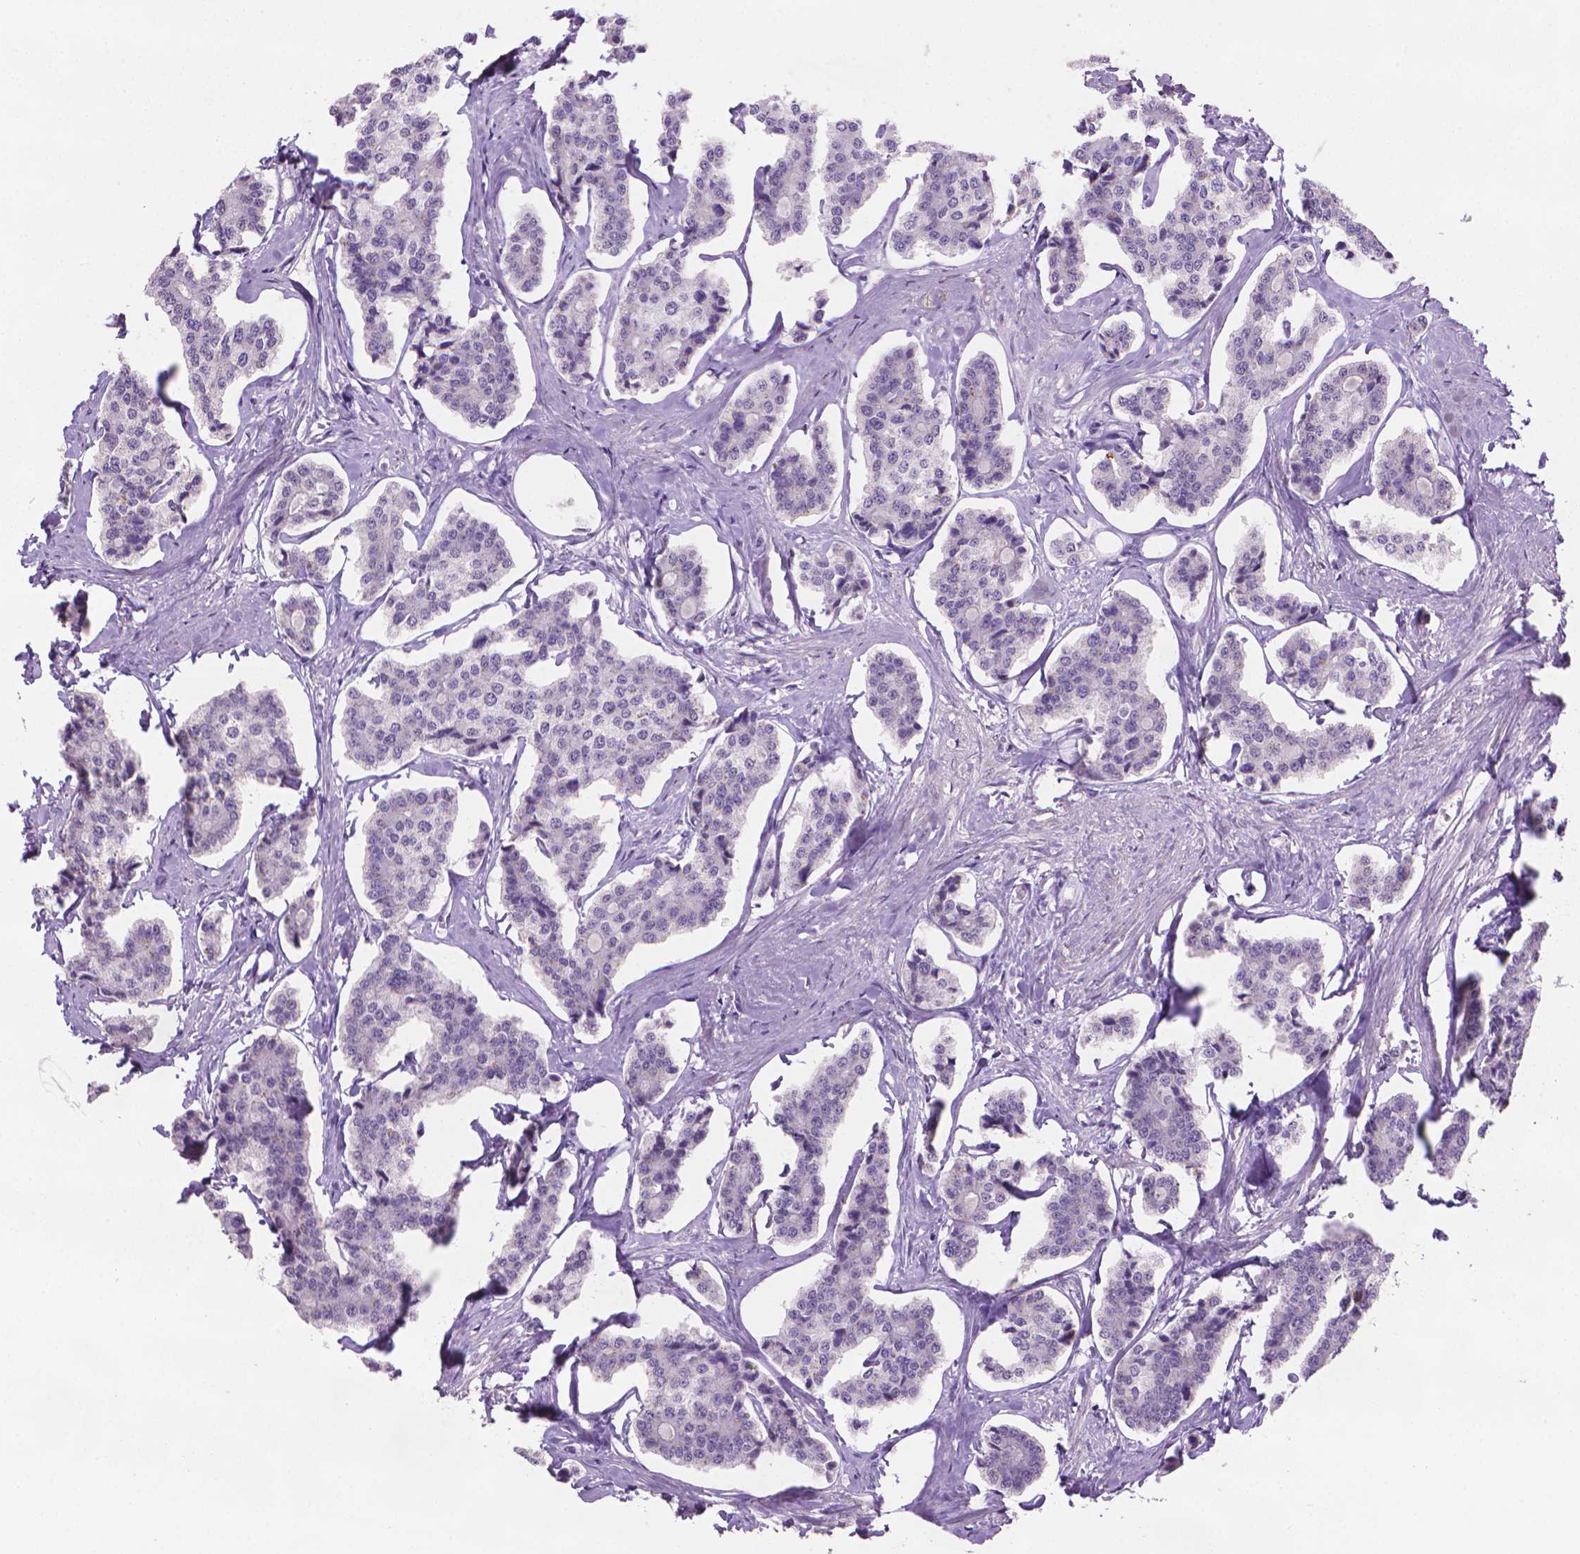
{"staining": {"intensity": "negative", "quantity": "none", "location": "none"}, "tissue": "carcinoid", "cell_type": "Tumor cells", "image_type": "cancer", "snomed": [{"axis": "morphology", "description": "Carcinoid, malignant, NOS"}, {"axis": "topography", "description": "Small intestine"}], "caption": "Immunohistochemistry of human carcinoid demonstrates no expression in tumor cells.", "gene": "MUC1", "patient": {"sex": "female", "age": 65}}